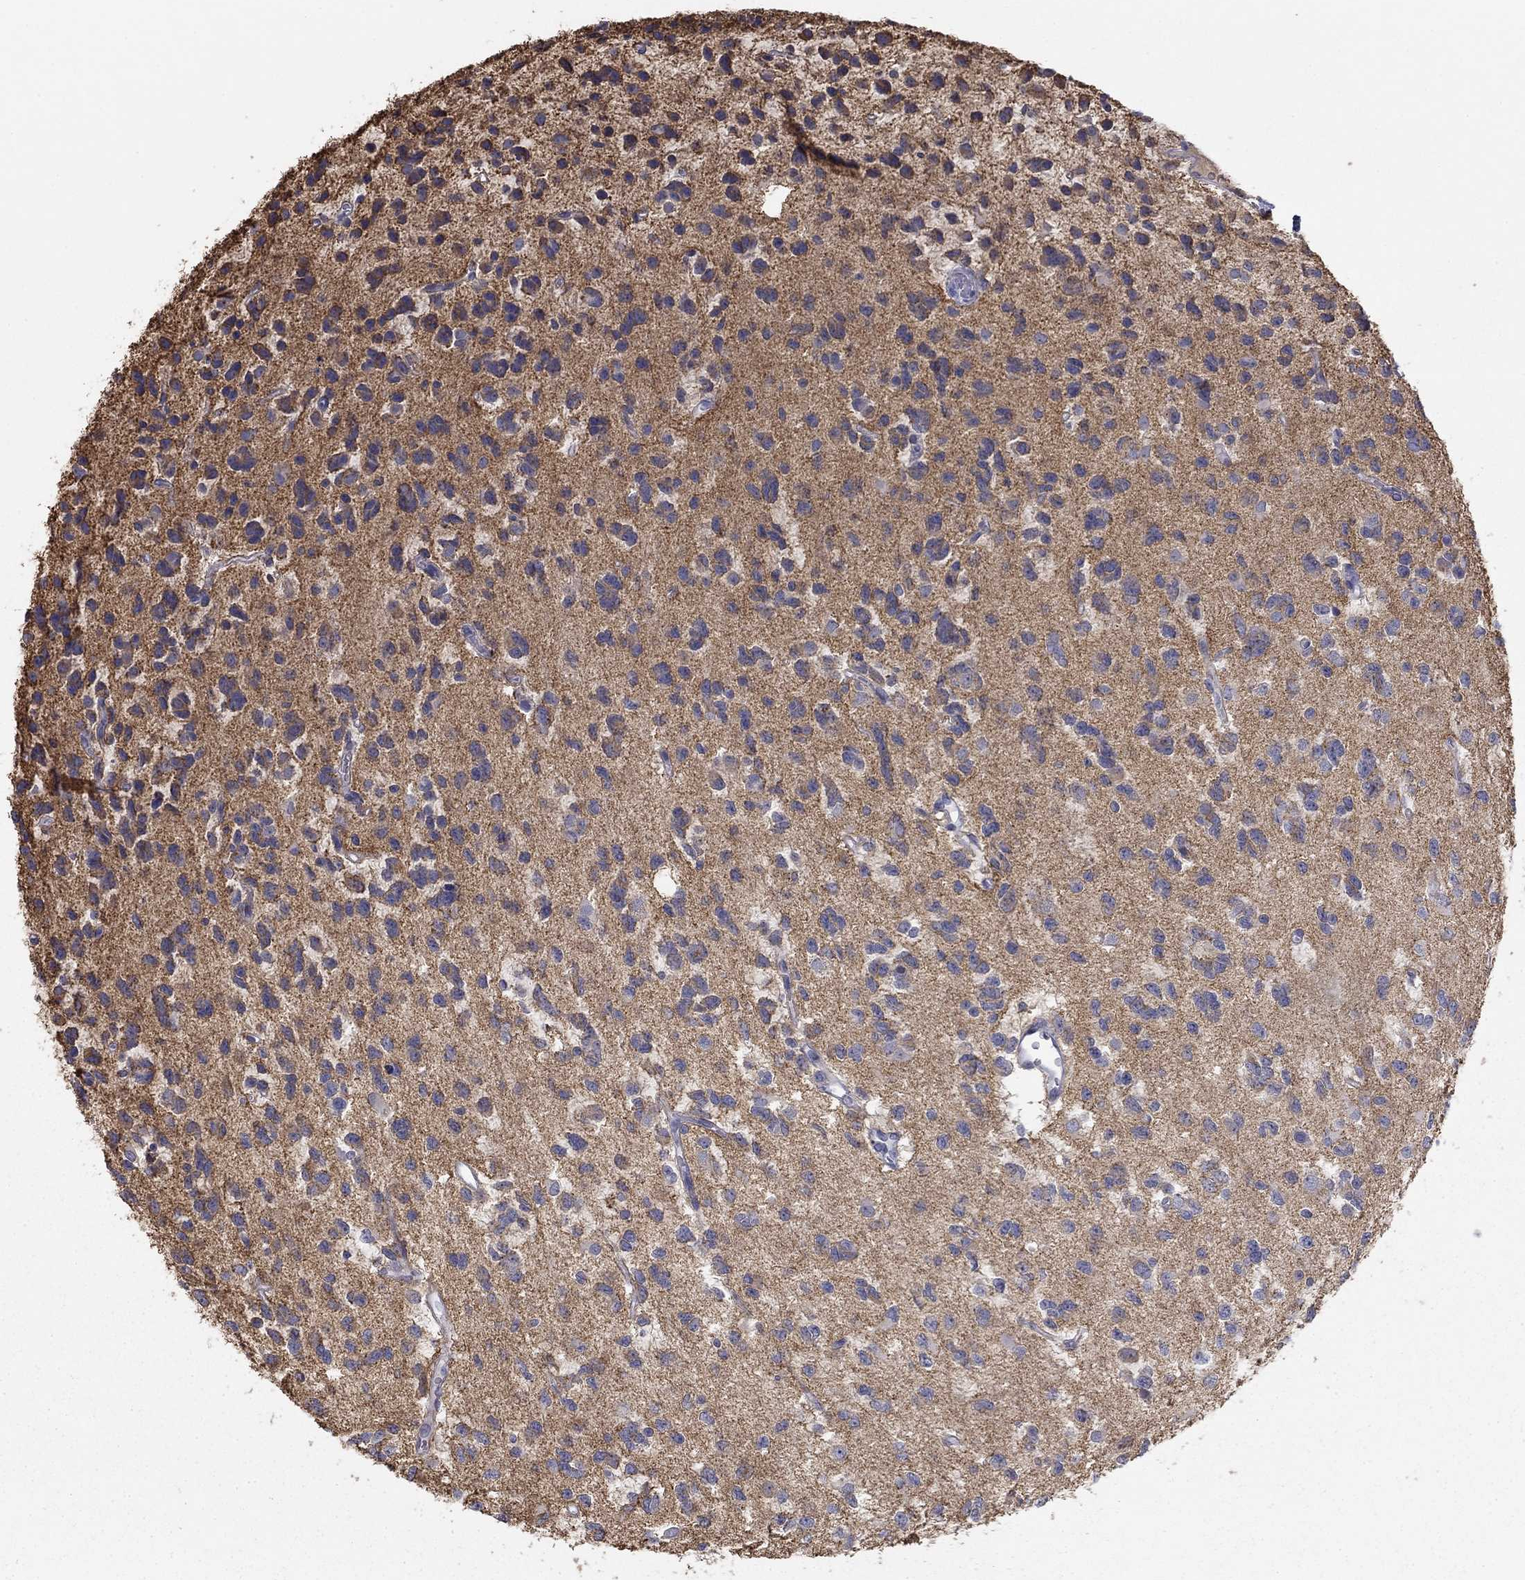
{"staining": {"intensity": "strong", "quantity": ">75%", "location": "cytoplasmic/membranous"}, "tissue": "glioma", "cell_type": "Tumor cells", "image_type": "cancer", "snomed": [{"axis": "morphology", "description": "Glioma, malignant, Low grade"}, {"axis": "topography", "description": "Brain"}], "caption": "Human glioma stained for a protein (brown) demonstrates strong cytoplasmic/membranous positive staining in about >75% of tumor cells.", "gene": "SEPTIN3", "patient": {"sex": "female", "age": 45}}